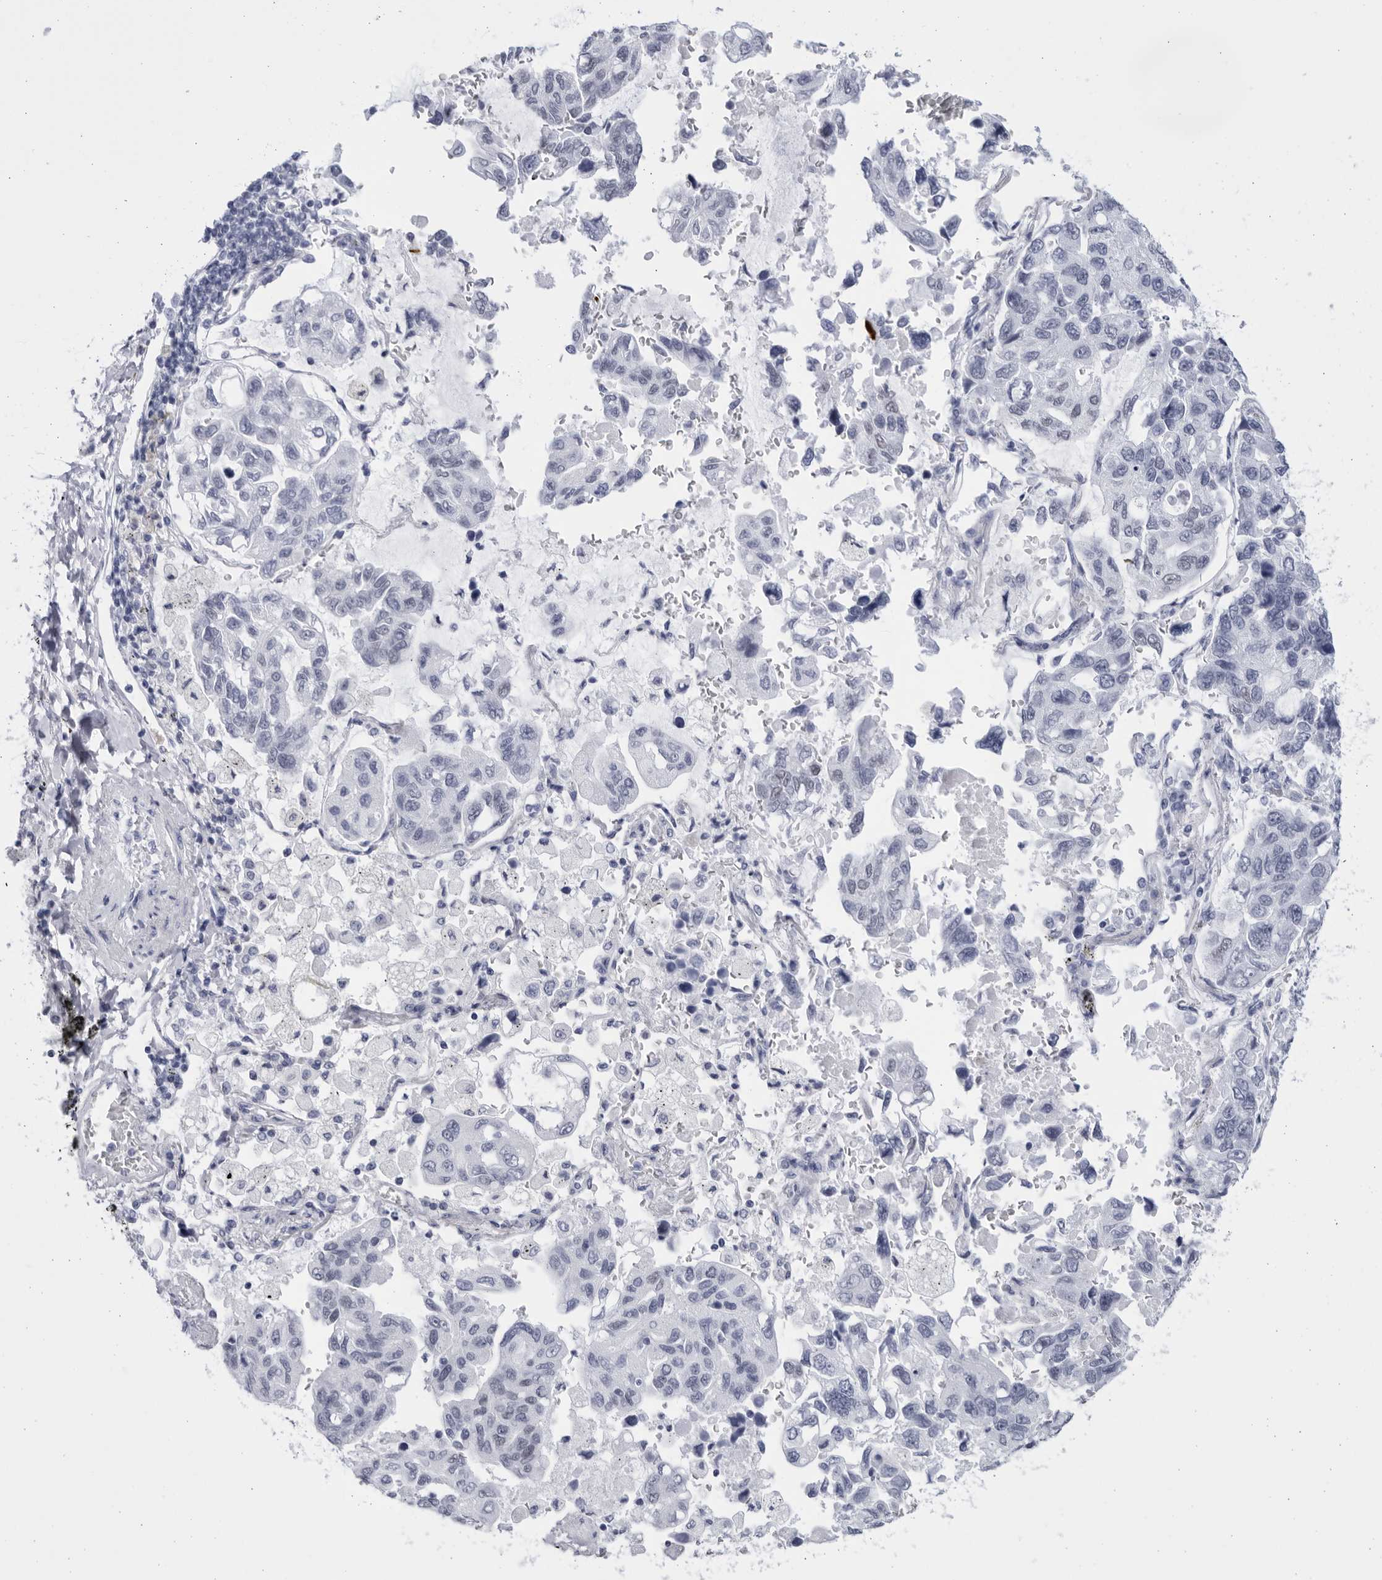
{"staining": {"intensity": "negative", "quantity": "none", "location": "none"}, "tissue": "lung cancer", "cell_type": "Tumor cells", "image_type": "cancer", "snomed": [{"axis": "morphology", "description": "Adenocarcinoma, NOS"}, {"axis": "topography", "description": "Lung"}], "caption": "High magnification brightfield microscopy of lung adenocarcinoma stained with DAB (3,3'-diaminobenzidine) (brown) and counterstained with hematoxylin (blue): tumor cells show no significant staining.", "gene": "CCDC181", "patient": {"sex": "male", "age": 64}}